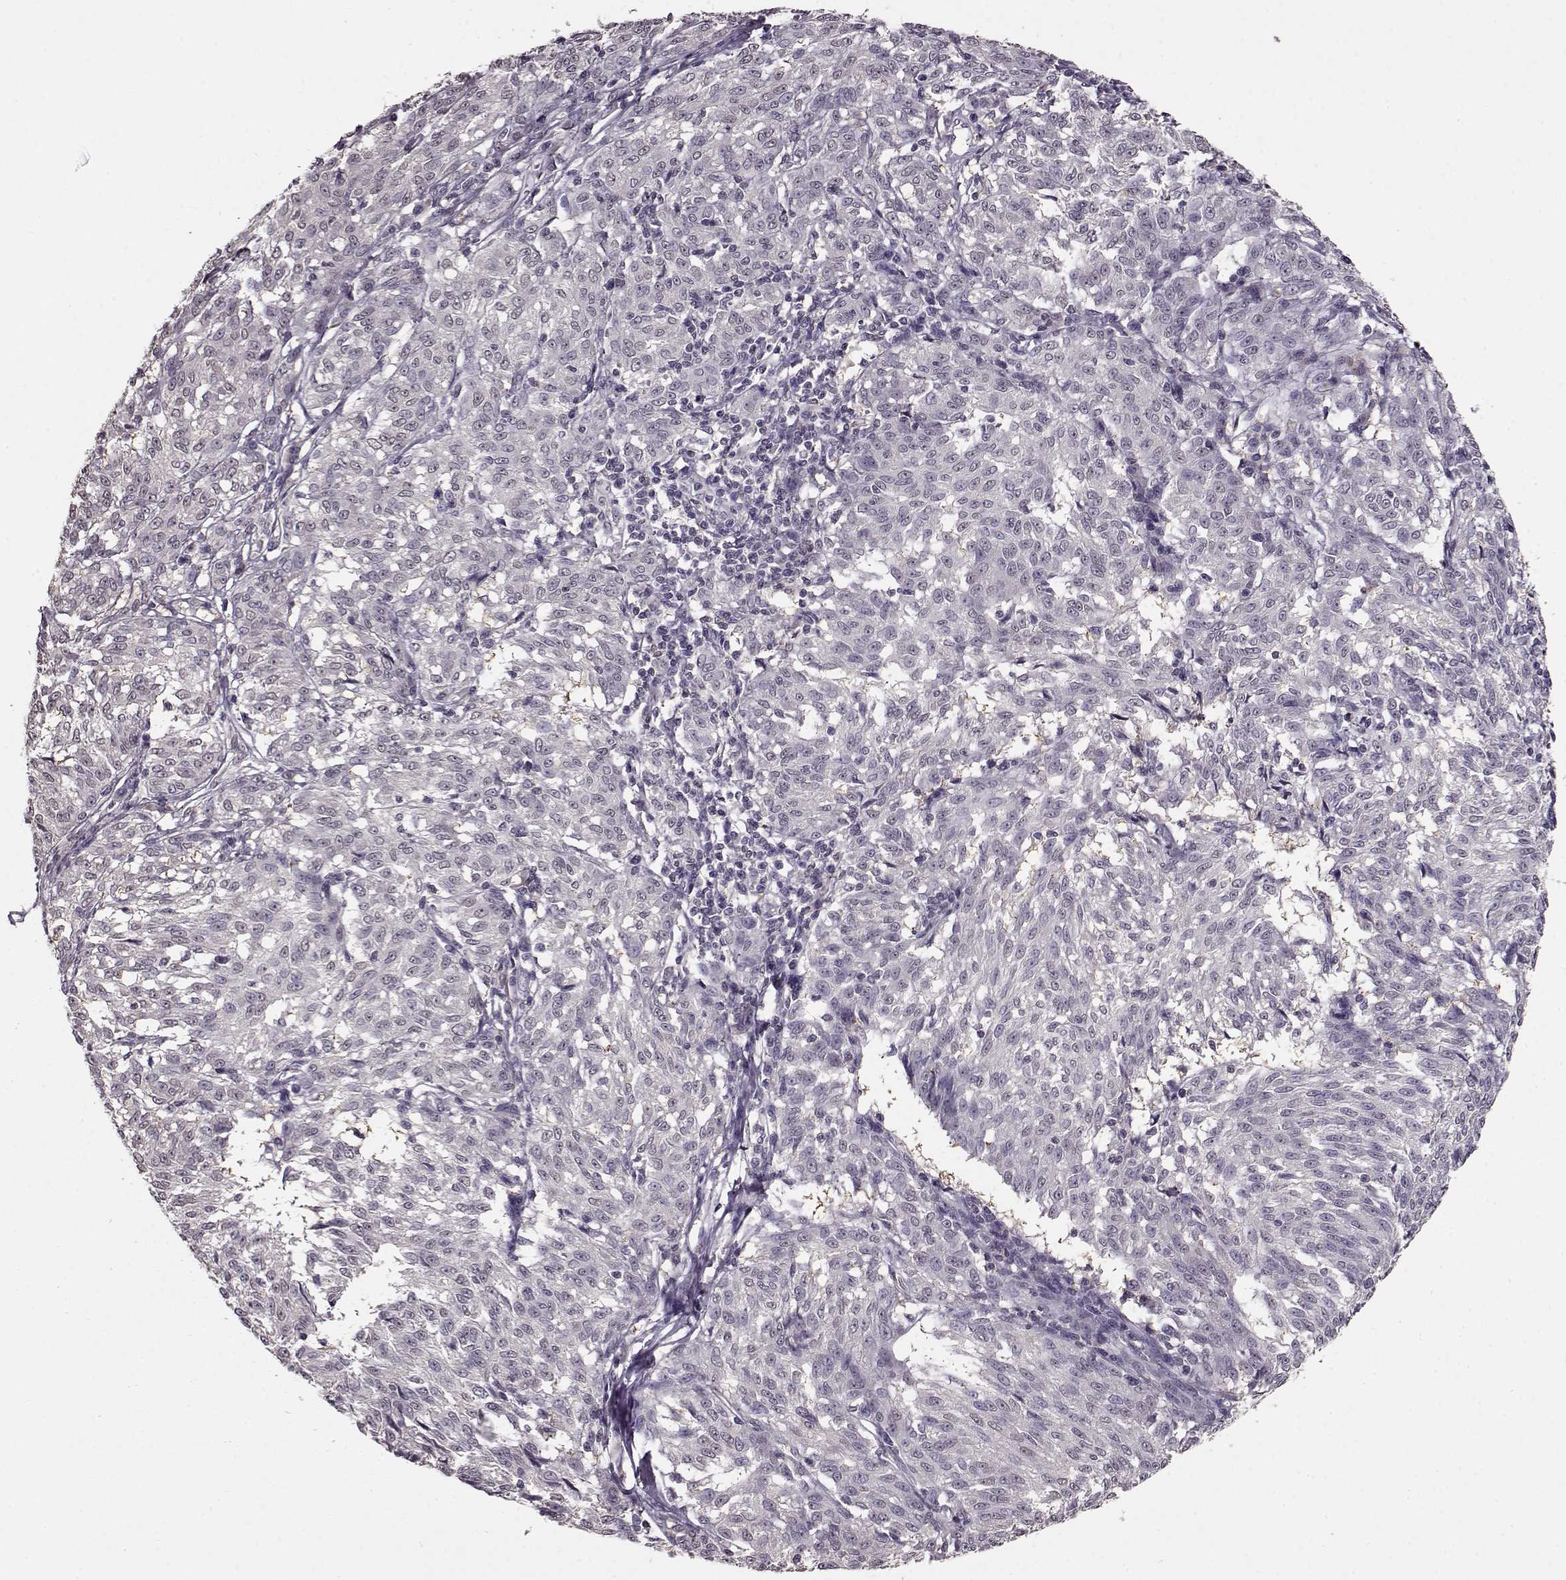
{"staining": {"intensity": "weak", "quantity": "25%-75%", "location": "nuclear"}, "tissue": "melanoma", "cell_type": "Tumor cells", "image_type": "cancer", "snomed": [{"axis": "morphology", "description": "Malignant melanoma, NOS"}, {"axis": "topography", "description": "Skin"}], "caption": "Brown immunohistochemical staining in human malignant melanoma exhibits weak nuclear positivity in about 25%-75% of tumor cells.", "gene": "RP1L1", "patient": {"sex": "female", "age": 72}}